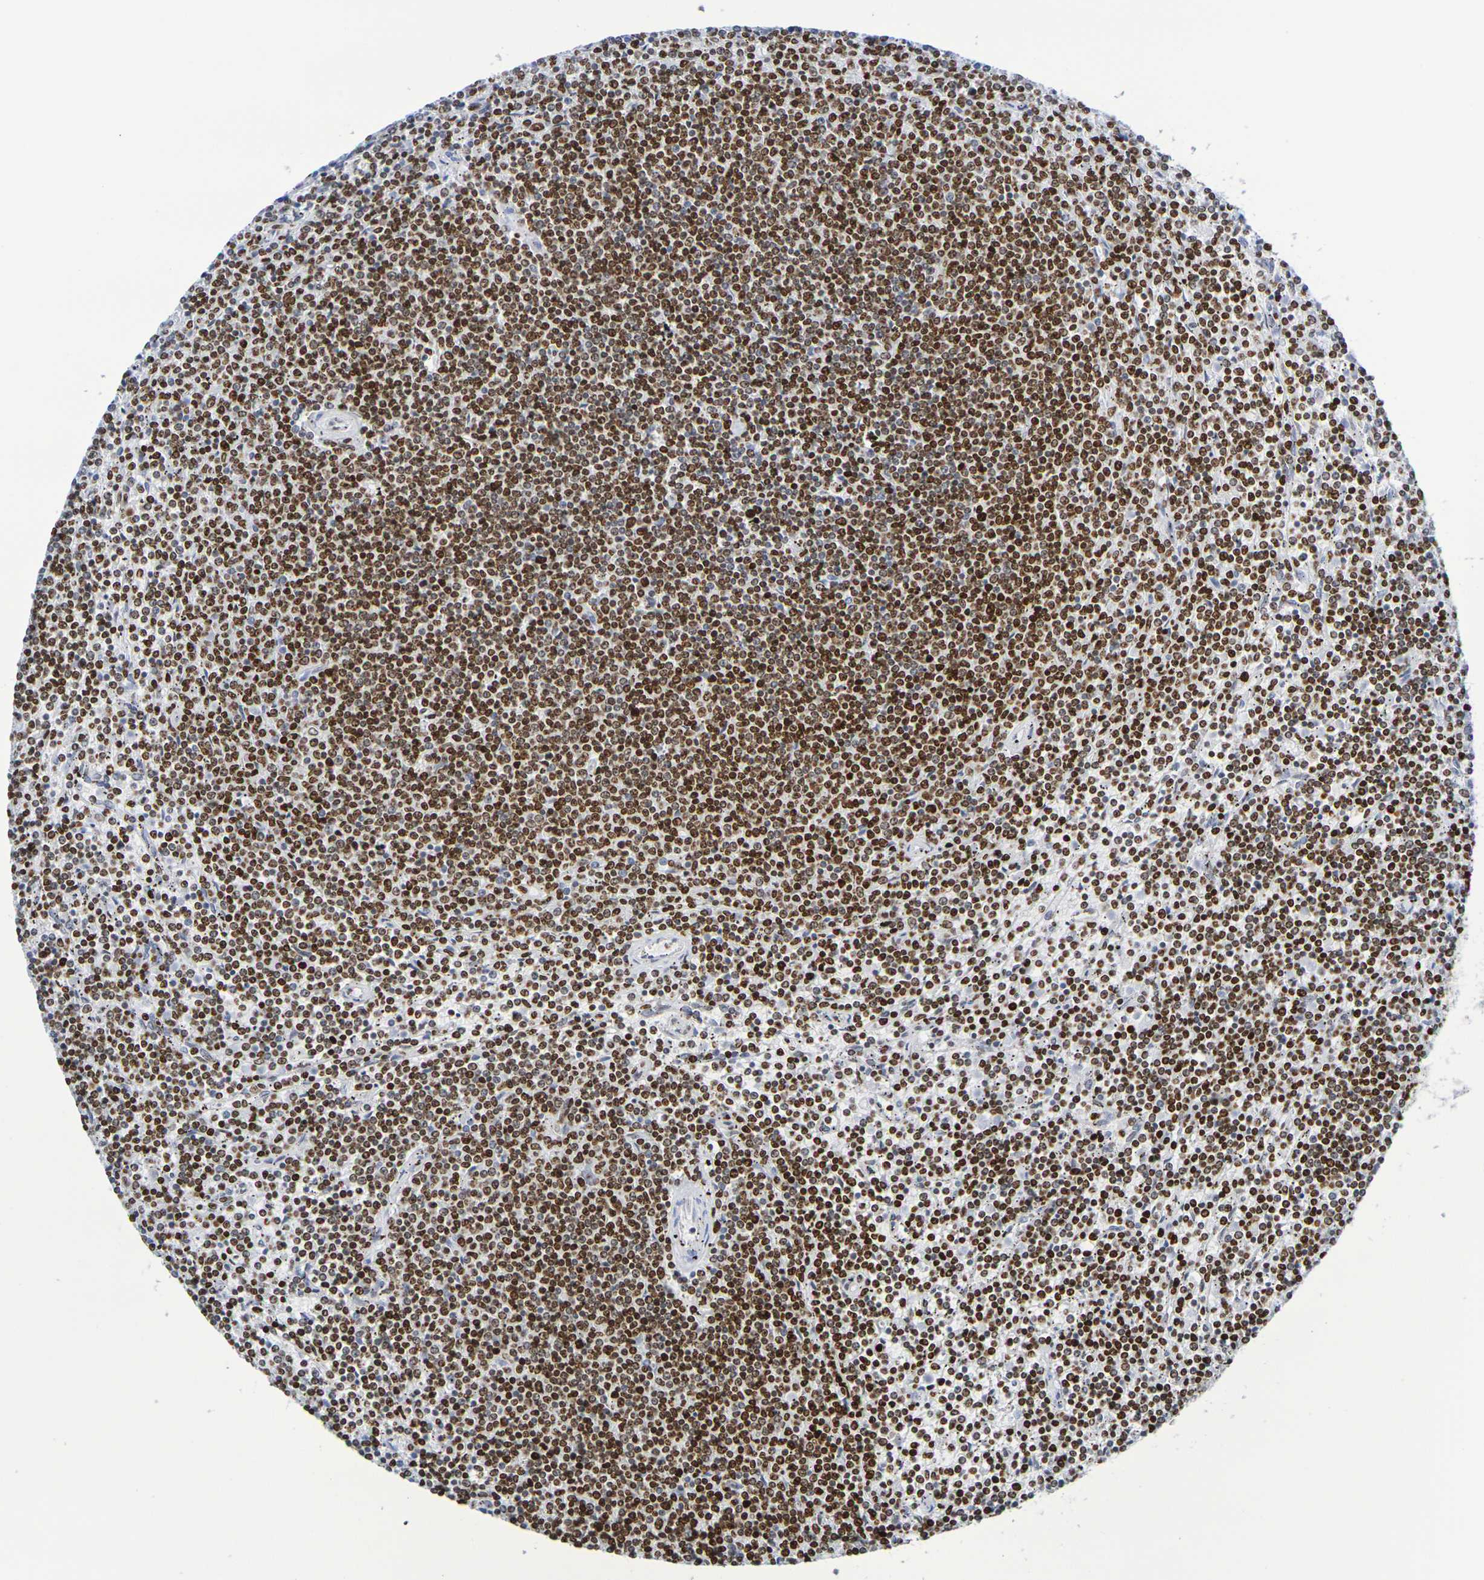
{"staining": {"intensity": "strong", "quantity": ">75%", "location": "nuclear"}, "tissue": "lymphoma", "cell_type": "Tumor cells", "image_type": "cancer", "snomed": [{"axis": "morphology", "description": "Malignant lymphoma, non-Hodgkin's type, Low grade"}, {"axis": "topography", "description": "Spleen"}], "caption": "Immunohistochemical staining of low-grade malignant lymphoma, non-Hodgkin's type shows strong nuclear protein positivity in approximately >75% of tumor cells.", "gene": "H1-5", "patient": {"sex": "female", "age": 50}}